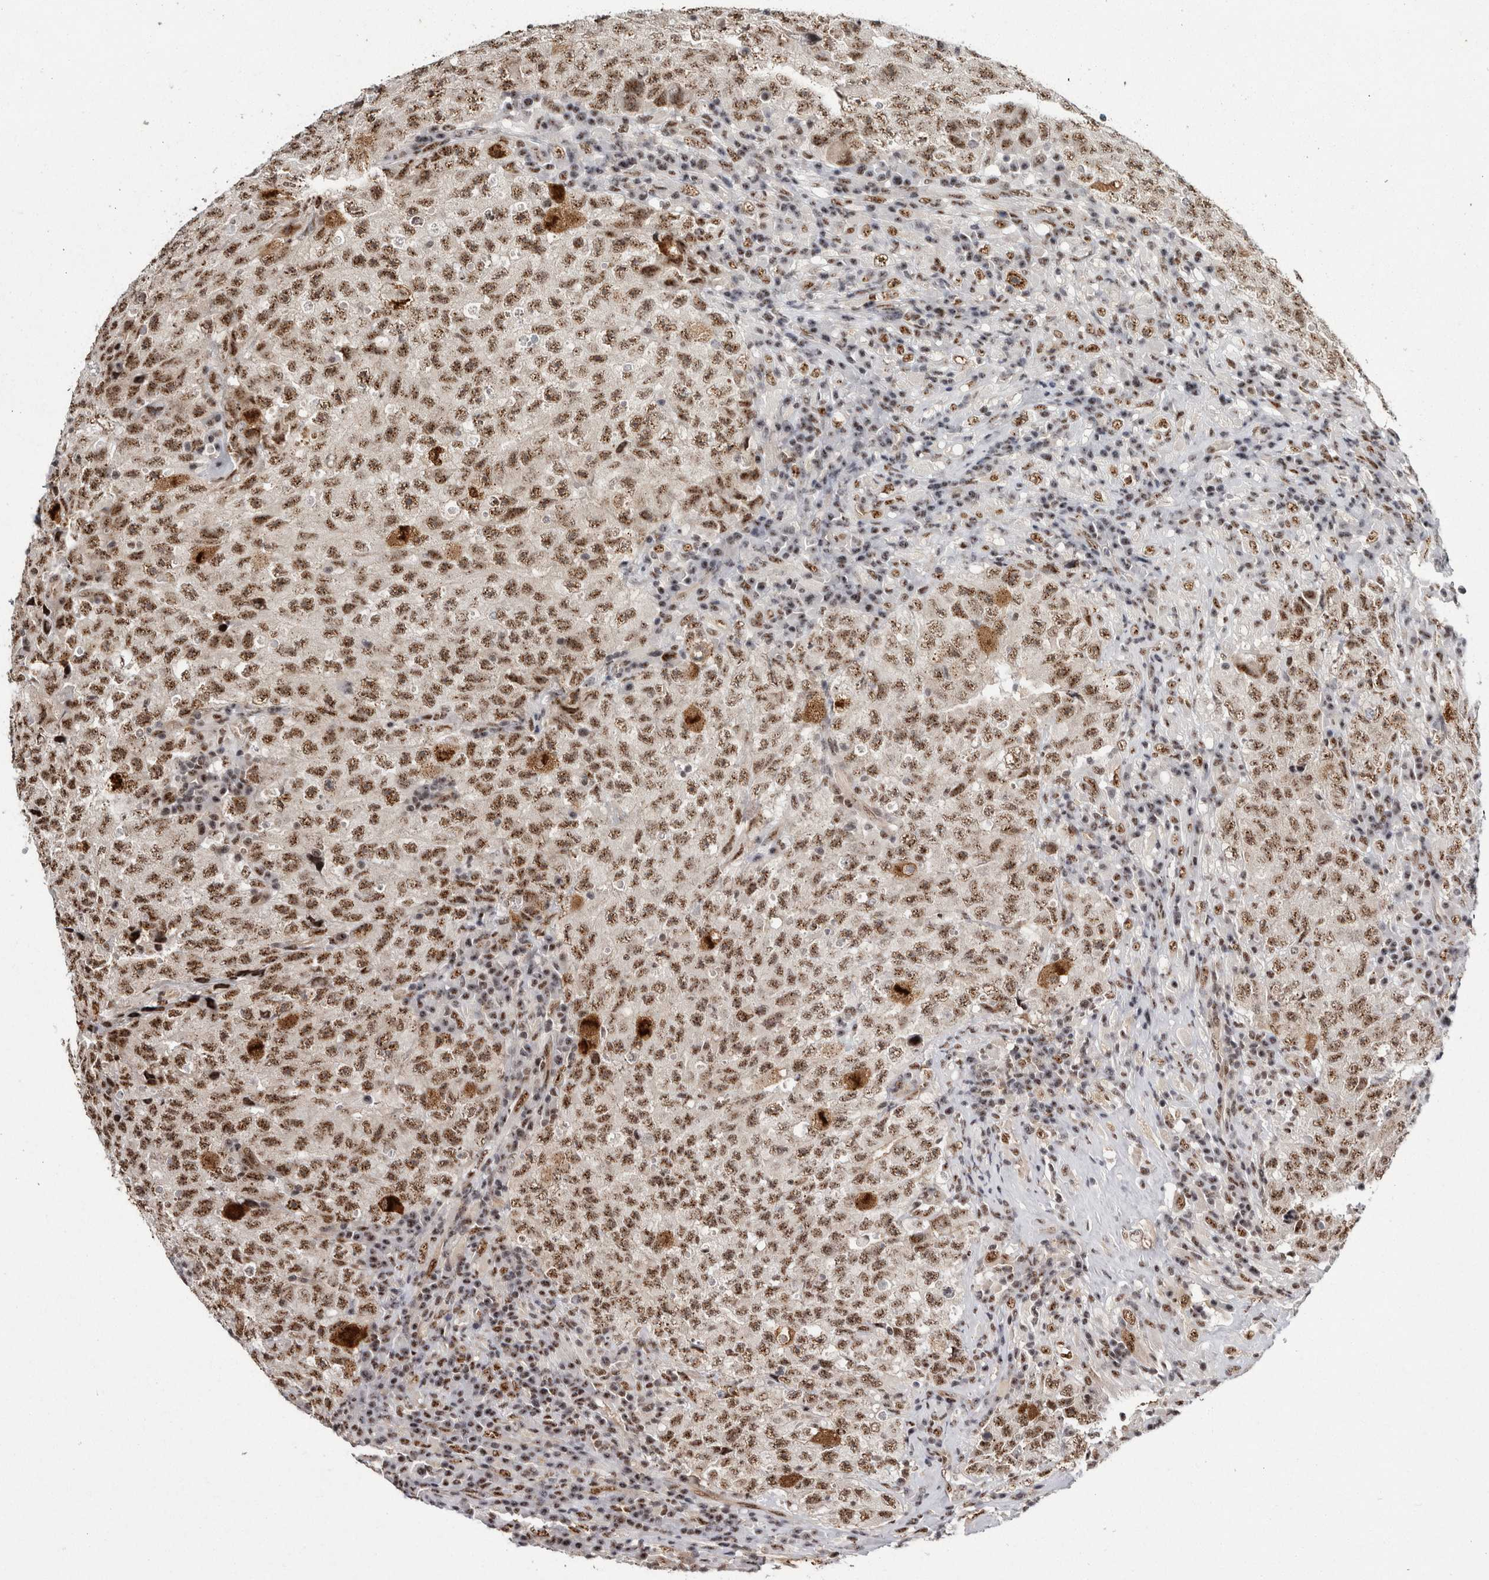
{"staining": {"intensity": "moderate", "quantity": ">75%", "location": "nuclear"}, "tissue": "testis cancer", "cell_type": "Tumor cells", "image_type": "cancer", "snomed": [{"axis": "morphology", "description": "Necrosis, NOS"}, {"axis": "morphology", "description": "Carcinoma, Embryonal, NOS"}, {"axis": "topography", "description": "Testis"}], "caption": "IHC (DAB (3,3'-diaminobenzidine)) staining of testis cancer shows moderate nuclear protein expression in approximately >75% of tumor cells.", "gene": "MKNK1", "patient": {"sex": "male", "age": 19}}